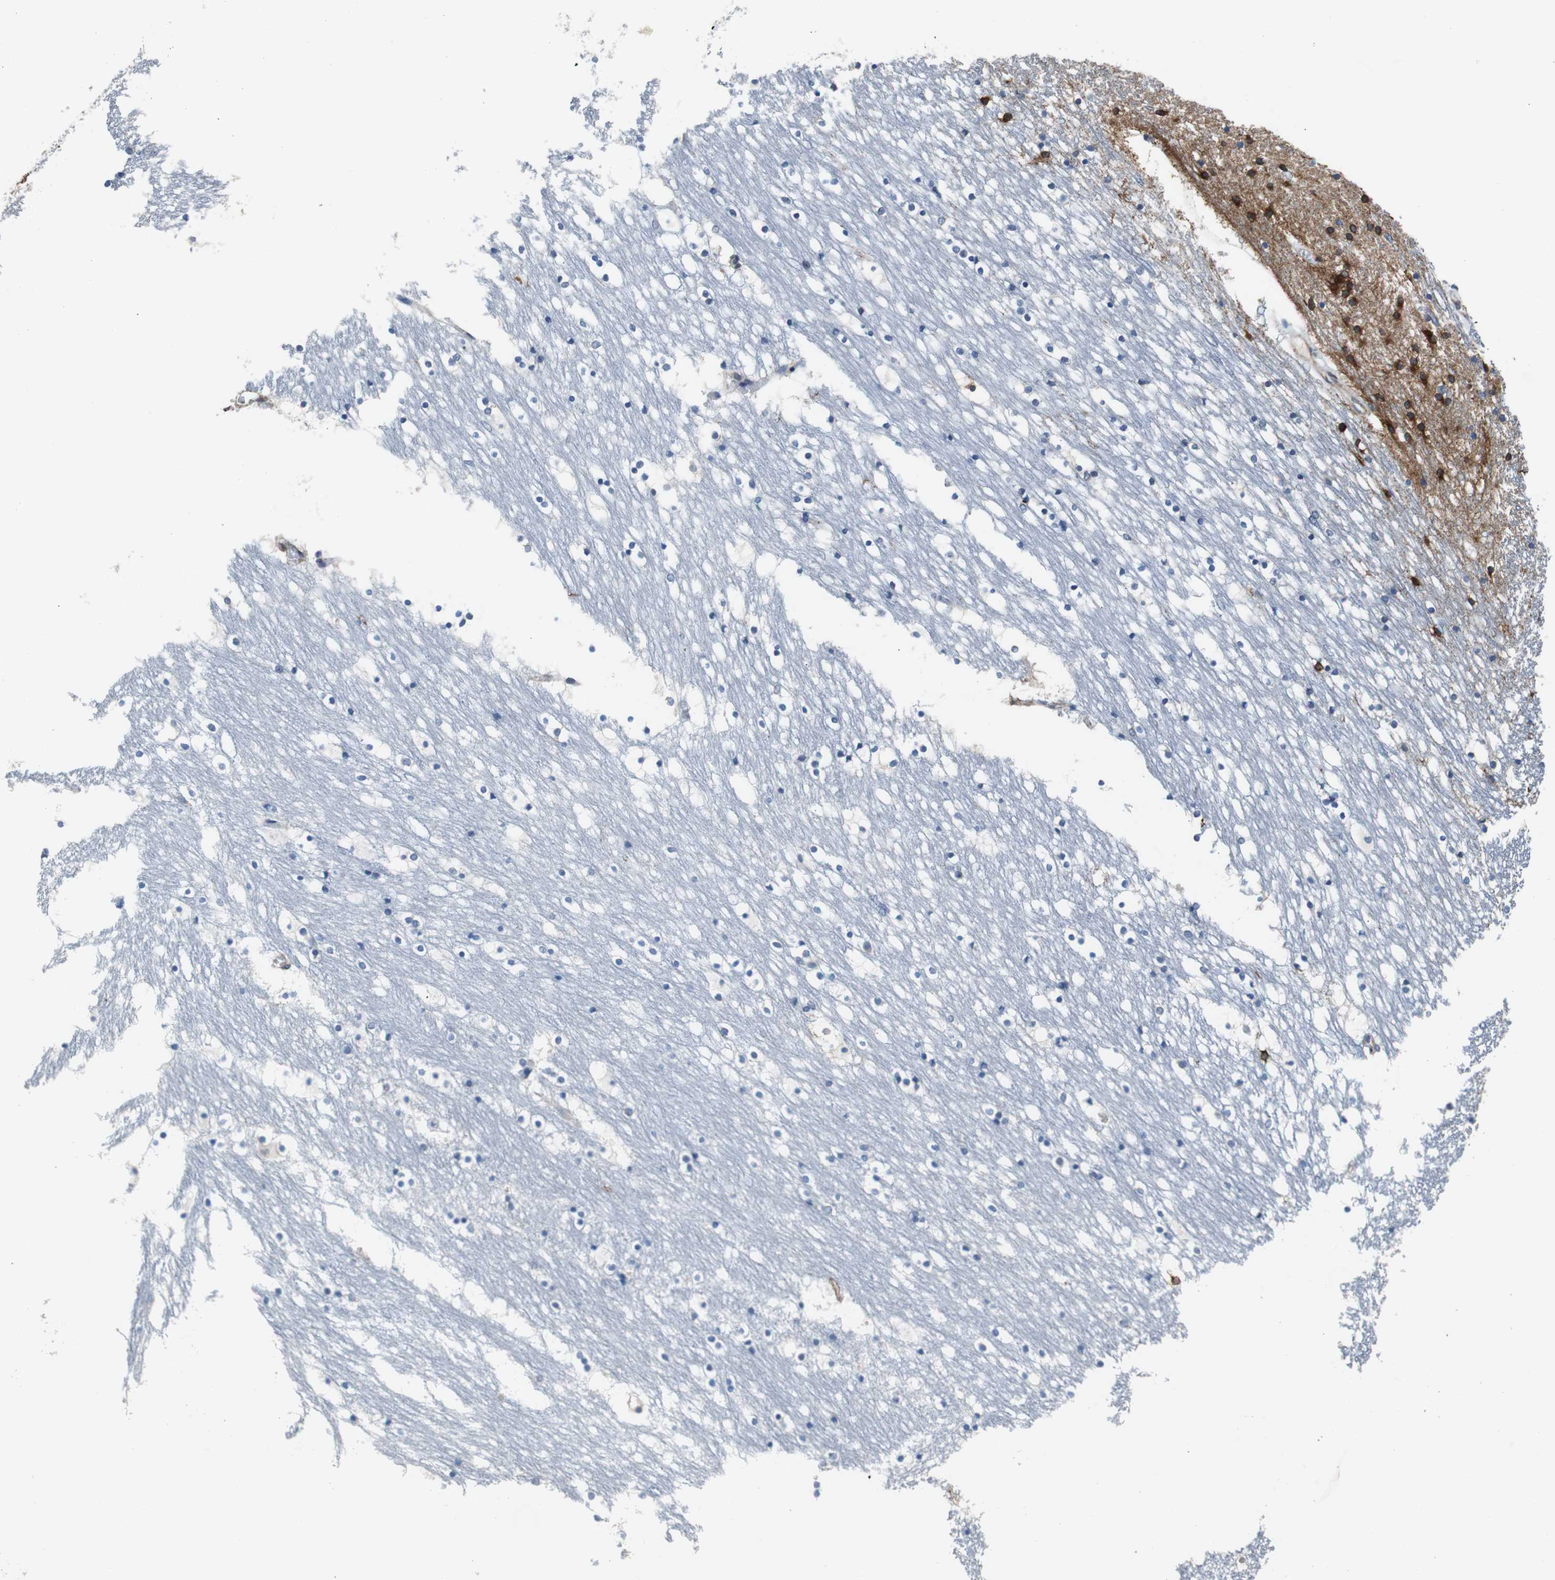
{"staining": {"intensity": "strong", "quantity": "<25%", "location": "cytoplasmic/membranous"}, "tissue": "caudate", "cell_type": "Glial cells", "image_type": "normal", "snomed": [{"axis": "morphology", "description": "Normal tissue, NOS"}, {"axis": "topography", "description": "Lateral ventricle wall"}], "caption": "The micrograph exhibits immunohistochemical staining of normal caudate. There is strong cytoplasmic/membranous positivity is appreciated in about <25% of glial cells. (Brightfield microscopy of DAB IHC at high magnification).", "gene": "PBXIP1", "patient": {"sex": "male", "age": 45}}